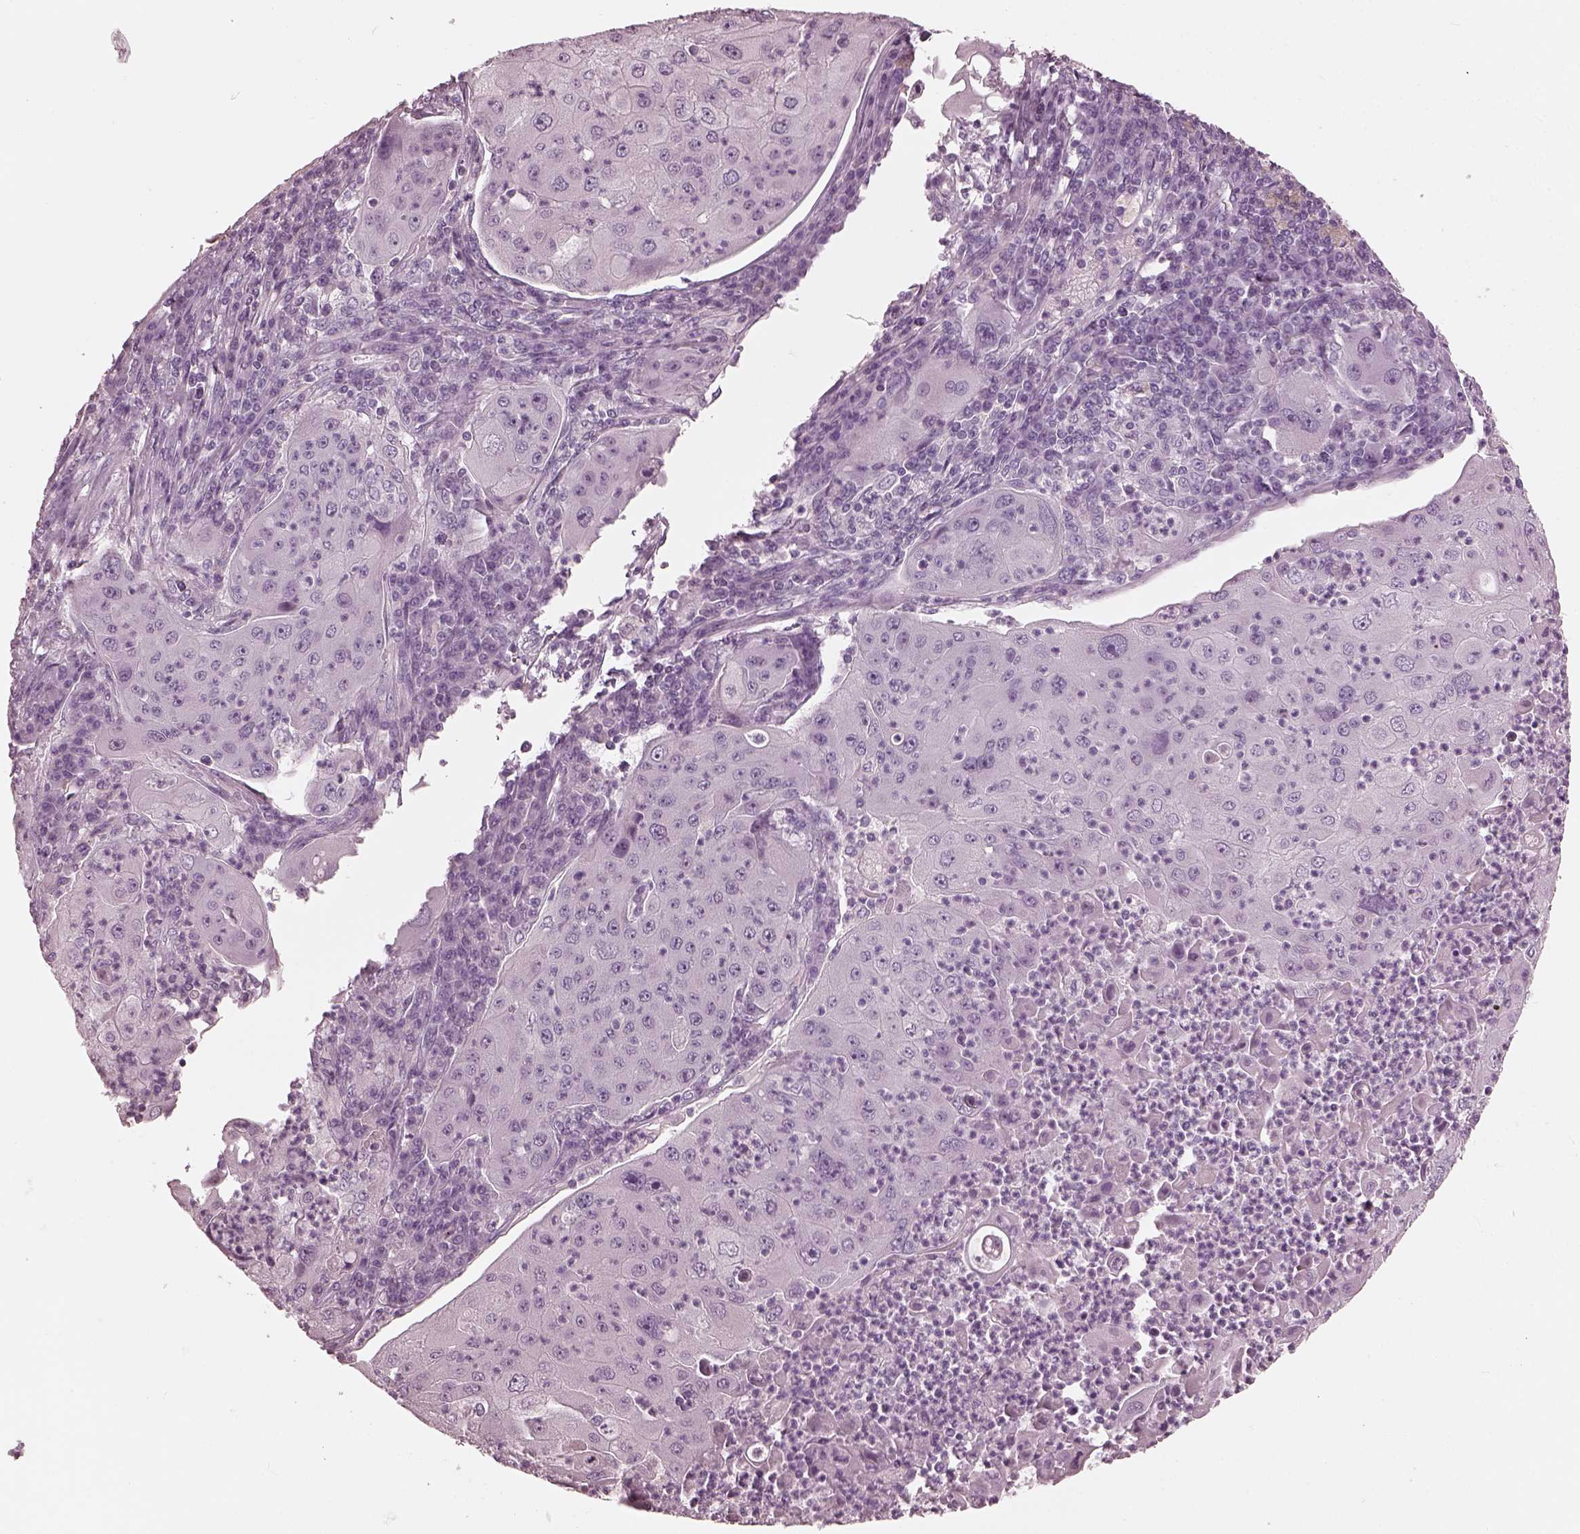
{"staining": {"intensity": "negative", "quantity": "none", "location": "none"}, "tissue": "lung cancer", "cell_type": "Tumor cells", "image_type": "cancer", "snomed": [{"axis": "morphology", "description": "Squamous cell carcinoma, NOS"}, {"axis": "topography", "description": "Lung"}], "caption": "Tumor cells are negative for protein expression in human lung squamous cell carcinoma.", "gene": "FABP9", "patient": {"sex": "female", "age": 59}}